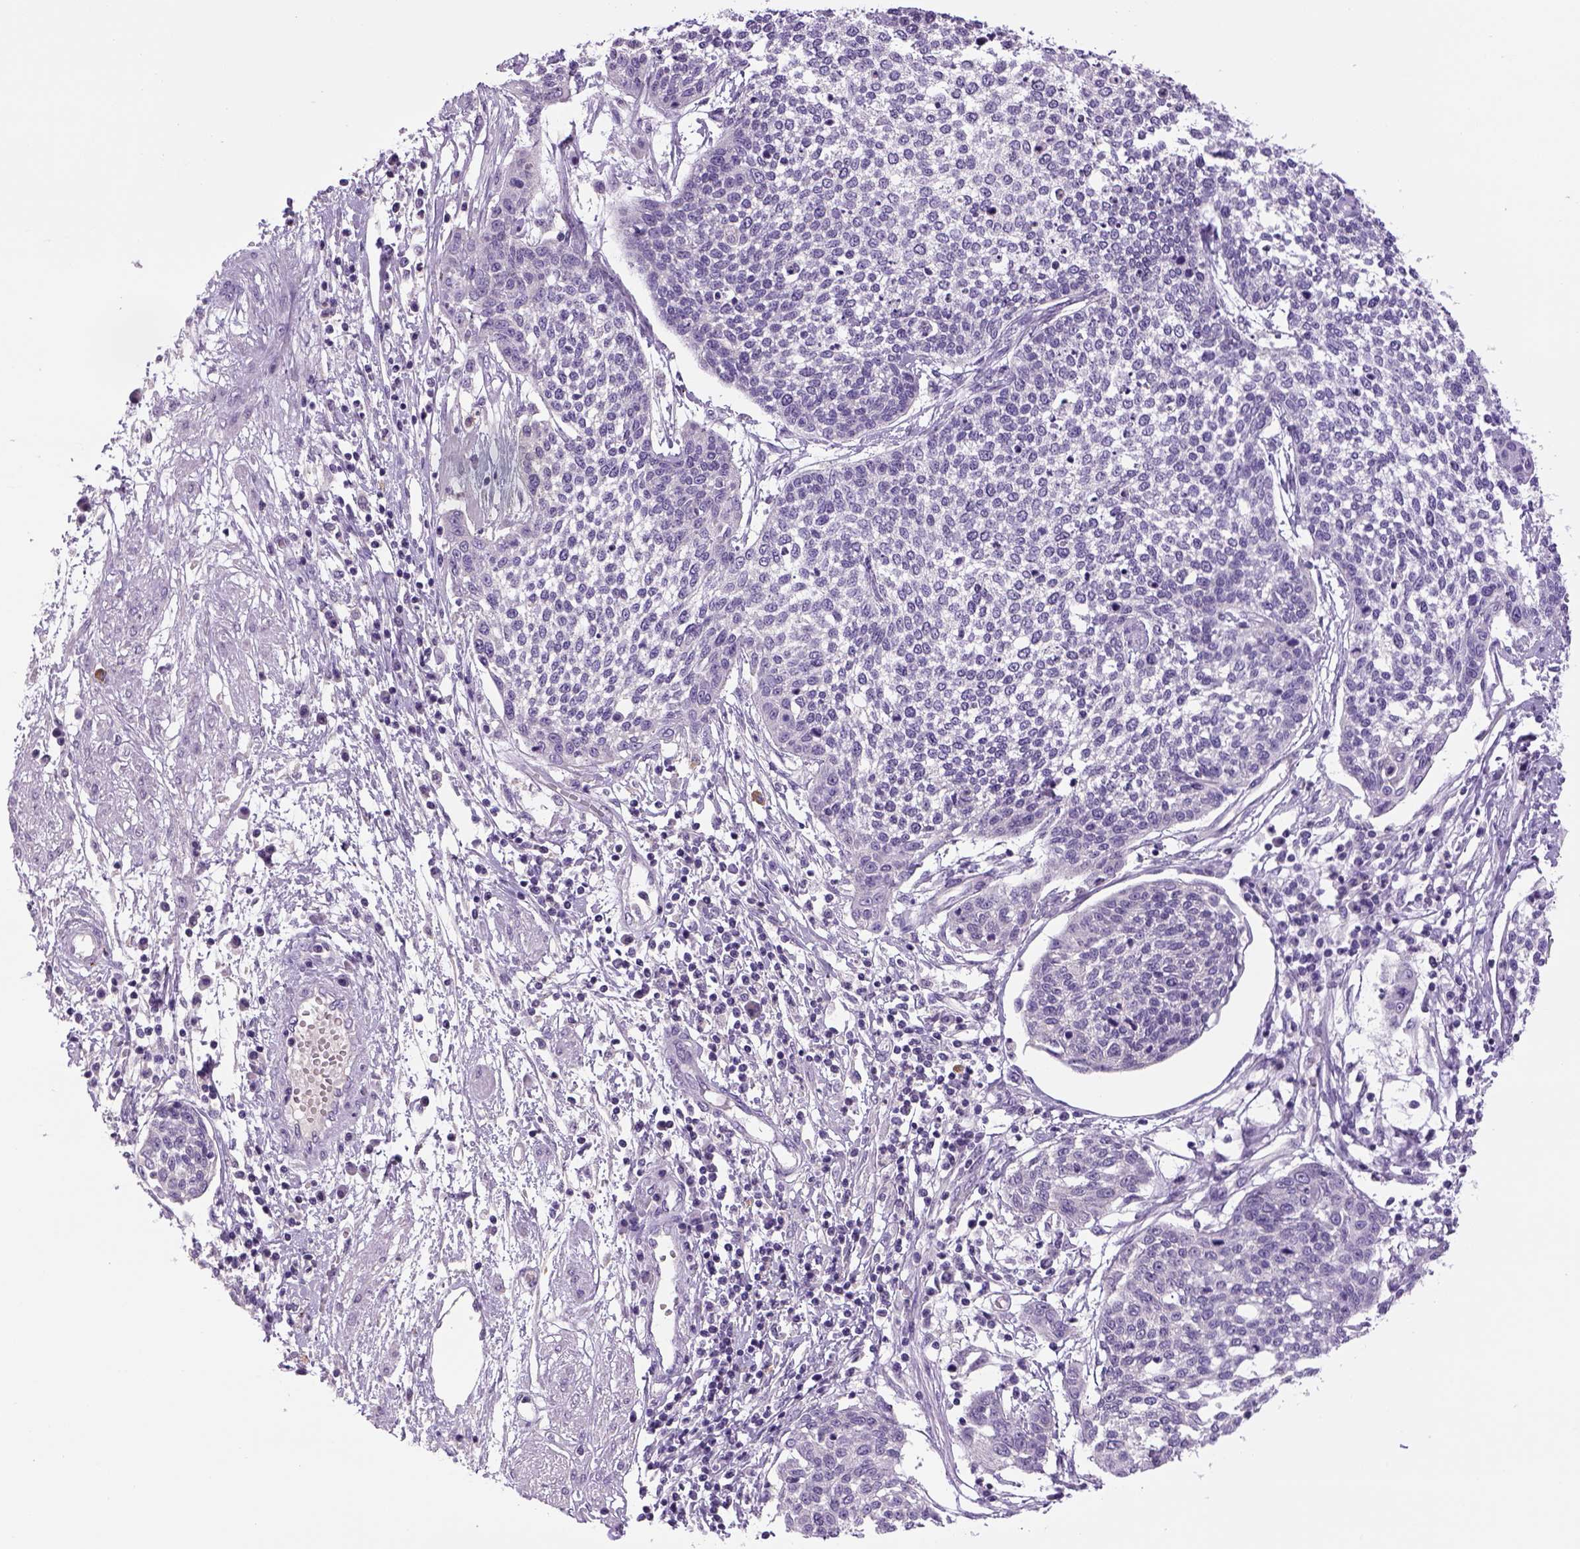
{"staining": {"intensity": "negative", "quantity": "none", "location": "none"}, "tissue": "cervical cancer", "cell_type": "Tumor cells", "image_type": "cancer", "snomed": [{"axis": "morphology", "description": "Squamous cell carcinoma, NOS"}, {"axis": "topography", "description": "Cervix"}], "caption": "The image reveals no staining of tumor cells in cervical cancer. The staining is performed using DAB (3,3'-diaminobenzidine) brown chromogen with nuclei counter-stained in using hematoxylin.", "gene": "DBH", "patient": {"sex": "female", "age": 34}}